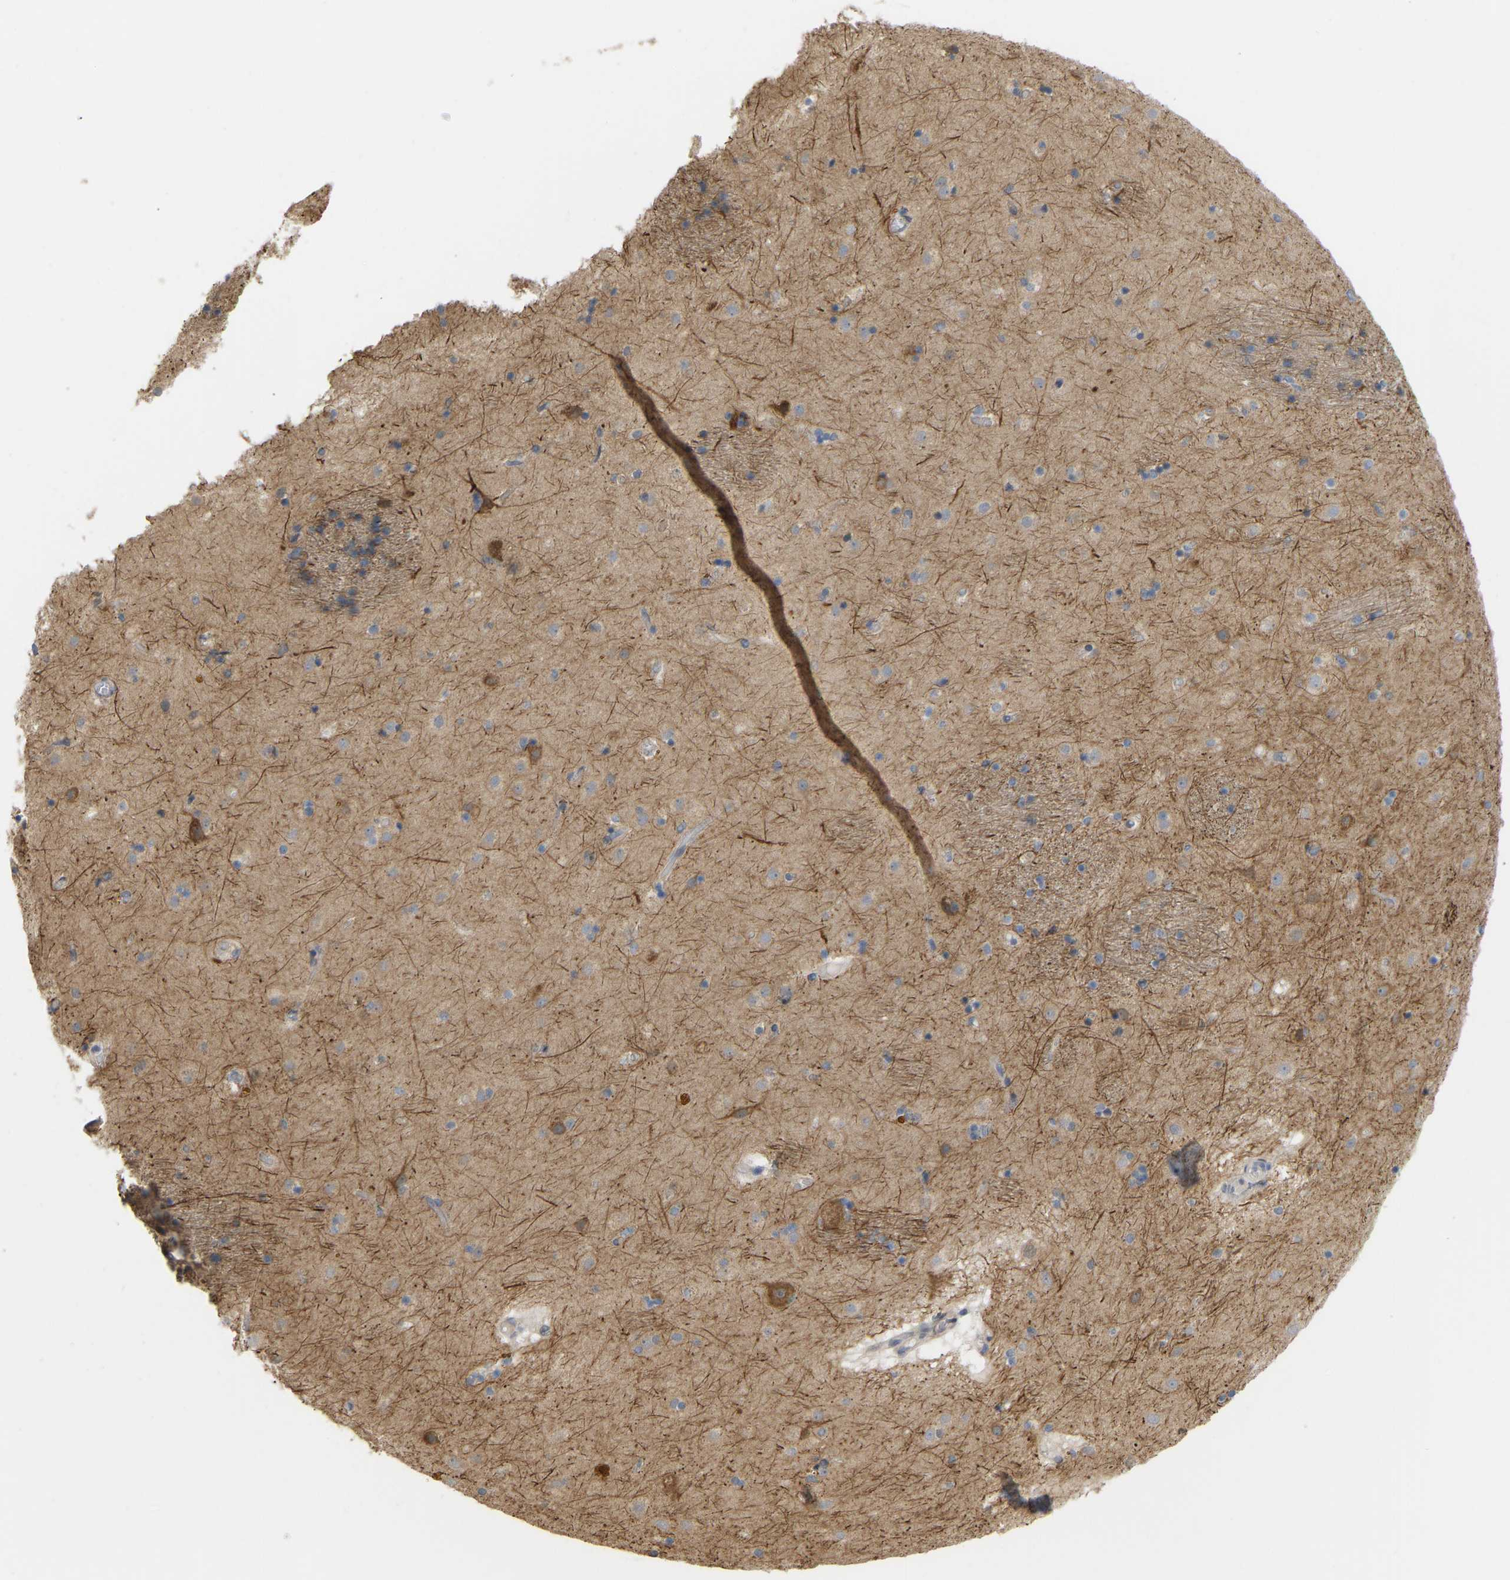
{"staining": {"intensity": "moderate", "quantity": "25%-75%", "location": "cytoplasmic/membranous,nuclear"}, "tissue": "caudate", "cell_type": "Glial cells", "image_type": "normal", "snomed": [{"axis": "morphology", "description": "Normal tissue, NOS"}, {"axis": "topography", "description": "Lateral ventricle wall"}], "caption": "Brown immunohistochemical staining in benign human caudate shows moderate cytoplasmic/membranous,nuclear expression in about 25%-75% of glial cells. Nuclei are stained in blue.", "gene": "BEND3", "patient": {"sex": "male", "age": 70}}